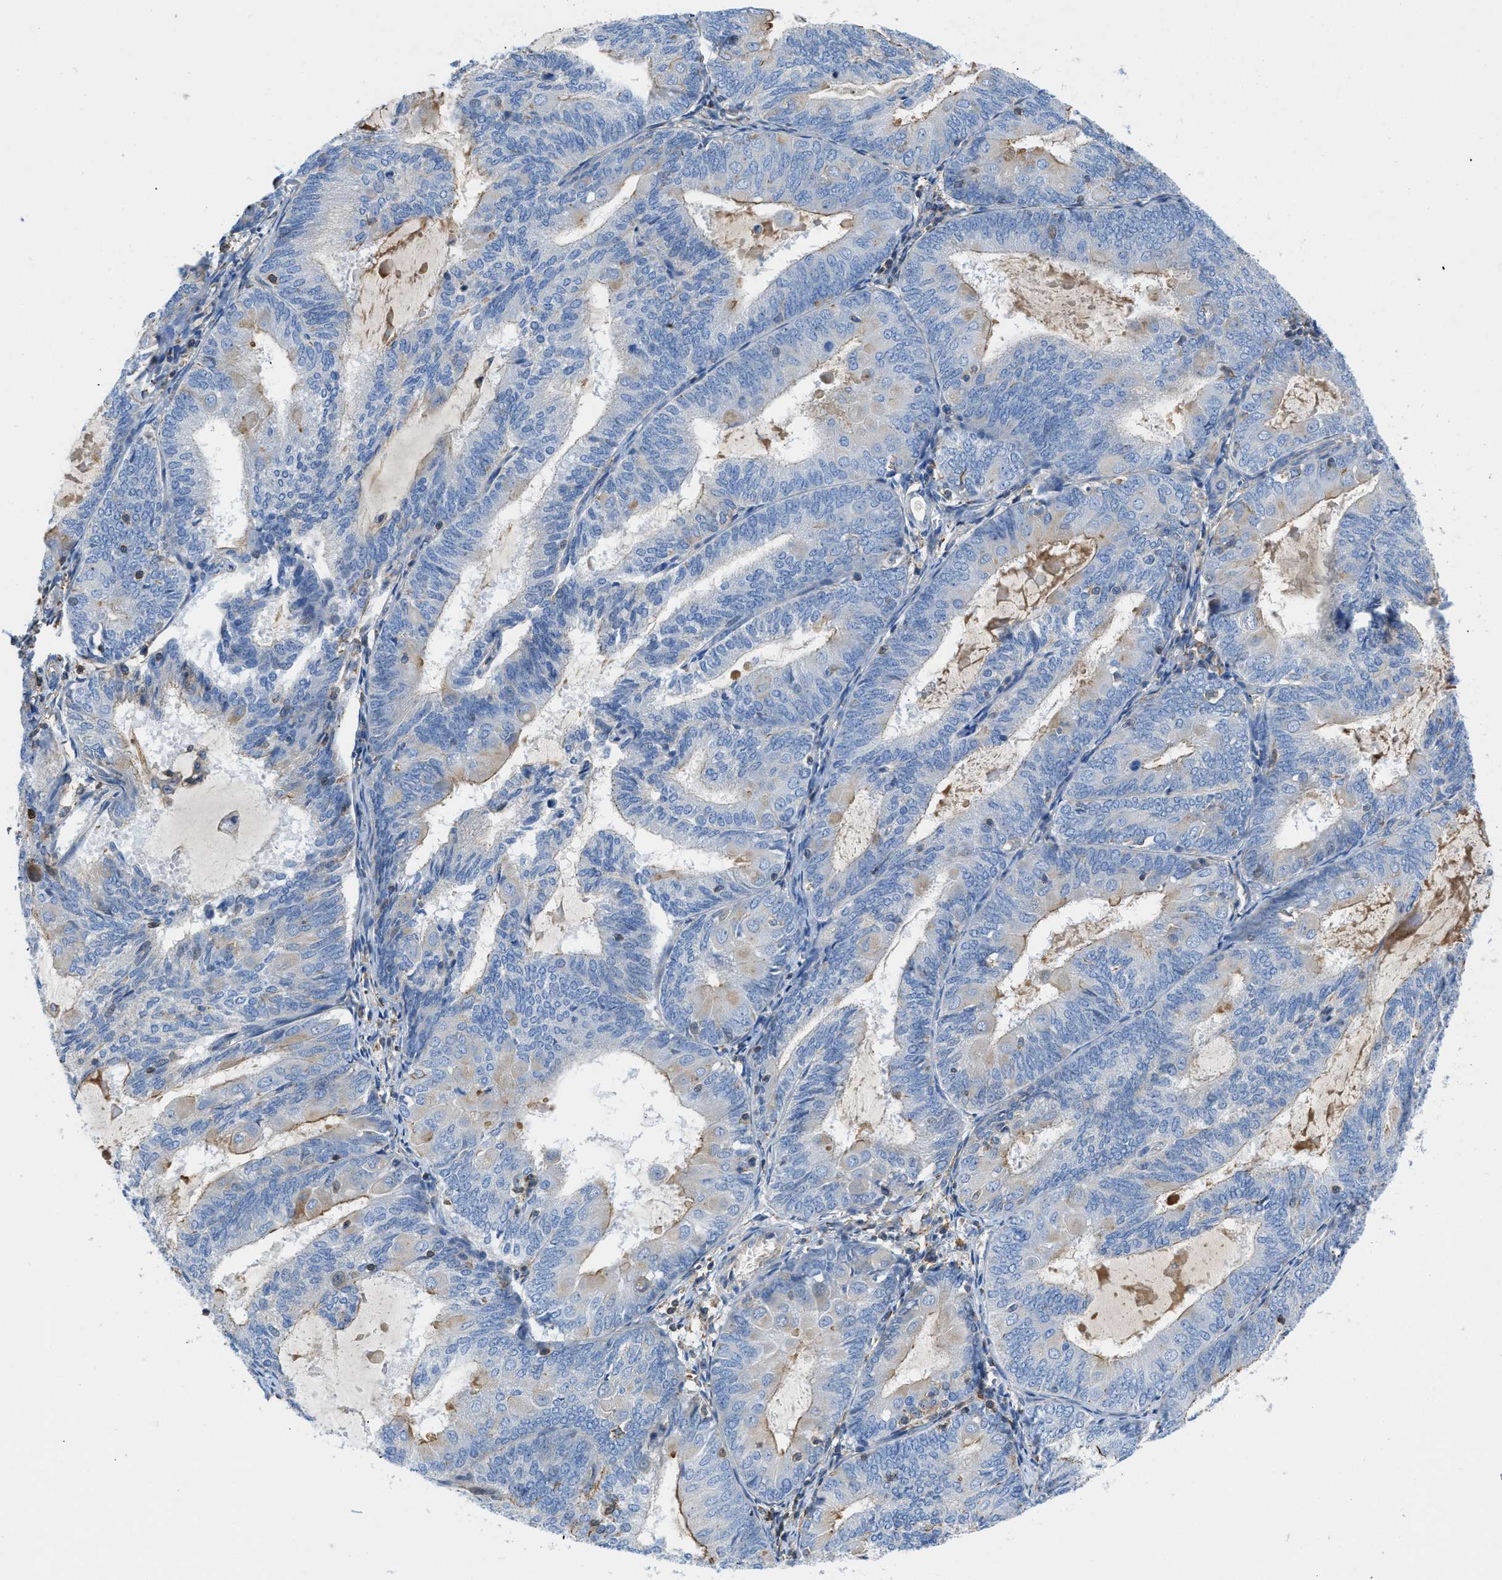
{"staining": {"intensity": "moderate", "quantity": "<25%", "location": "cytoplasmic/membranous"}, "tissue": "endometrial cancer", "cell_type": "Tumor cells", "image_type": "cancer", "snomed": [{"axis": "morphology", "description": "Adenocarcinoma, NOS"}, {"axis": "topography", "description": "Endometrium"}], "caption": "The image demonstrates immunohistochemical staining of adenocarcinoma (endometrial). There is moderate cytoplasmic/membranous staining is appreciated in about <25% of tumor cells.", "gene": "ATP6V0D1", "patient": {"sex": "female", "age": 81}}